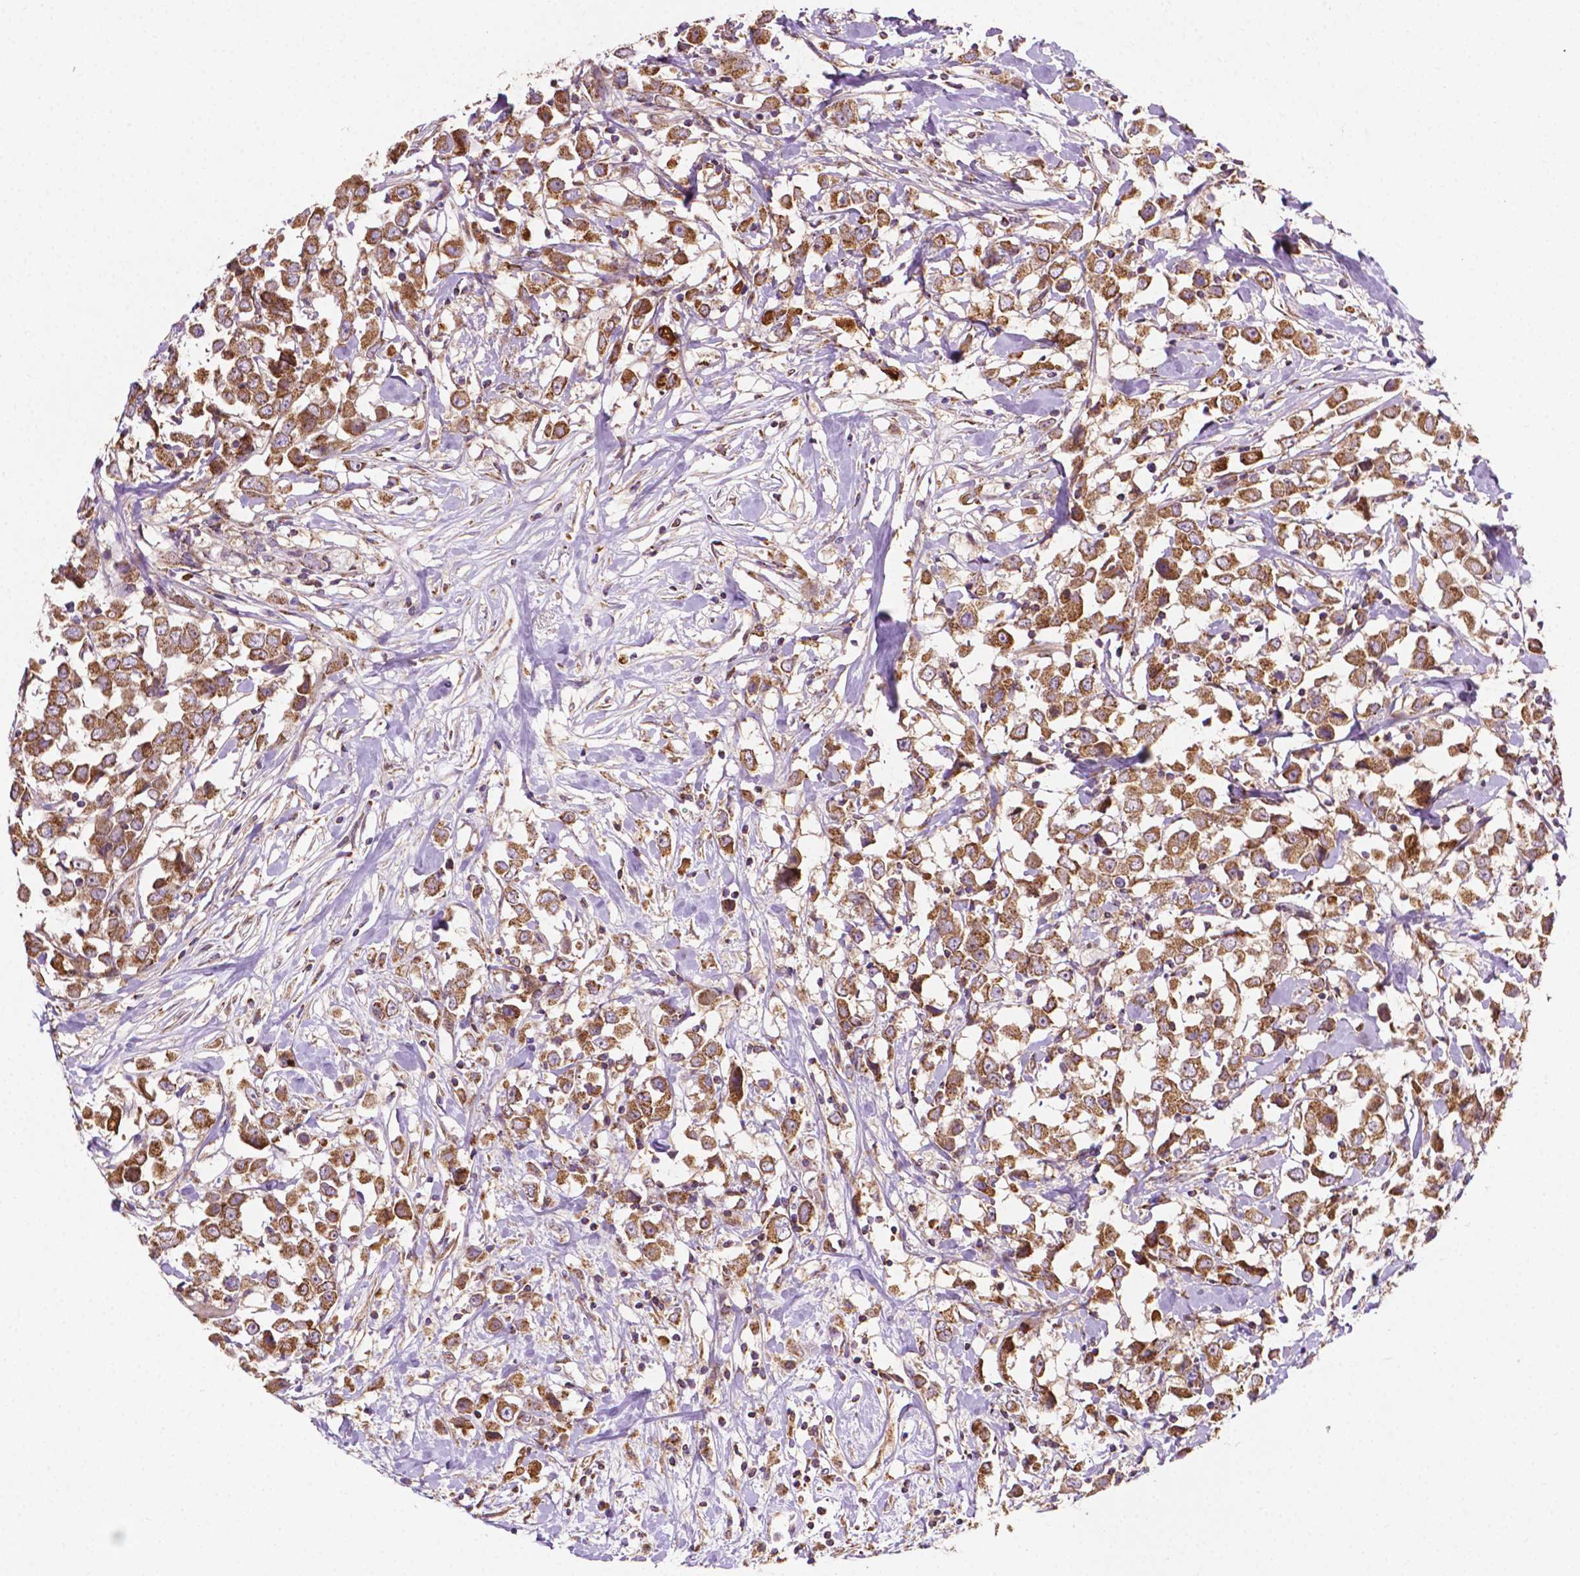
{"staining": {"intensity": "moderate", "quantity": ">75%", "location": "cytoplasmic/membranous"}, "tissue": "breast cancer", "cell_type": "Tumor cells", "image_type": "cancer", "snomed": [{"axis": "morphology", "description": "Duct carcinoma"}, {"axis": "topography", "description": "Breast"}], "caption": "Immunohistochemical staining of human breast invasive ductal carcinoma shows medium levels of moderate cytoplasmic/membranous protein positivity in about >75% of tumor cells. Nuclei are stained in blue.", "gene": "ILVBL", "patient": {"sex": "female", "age": 61}}